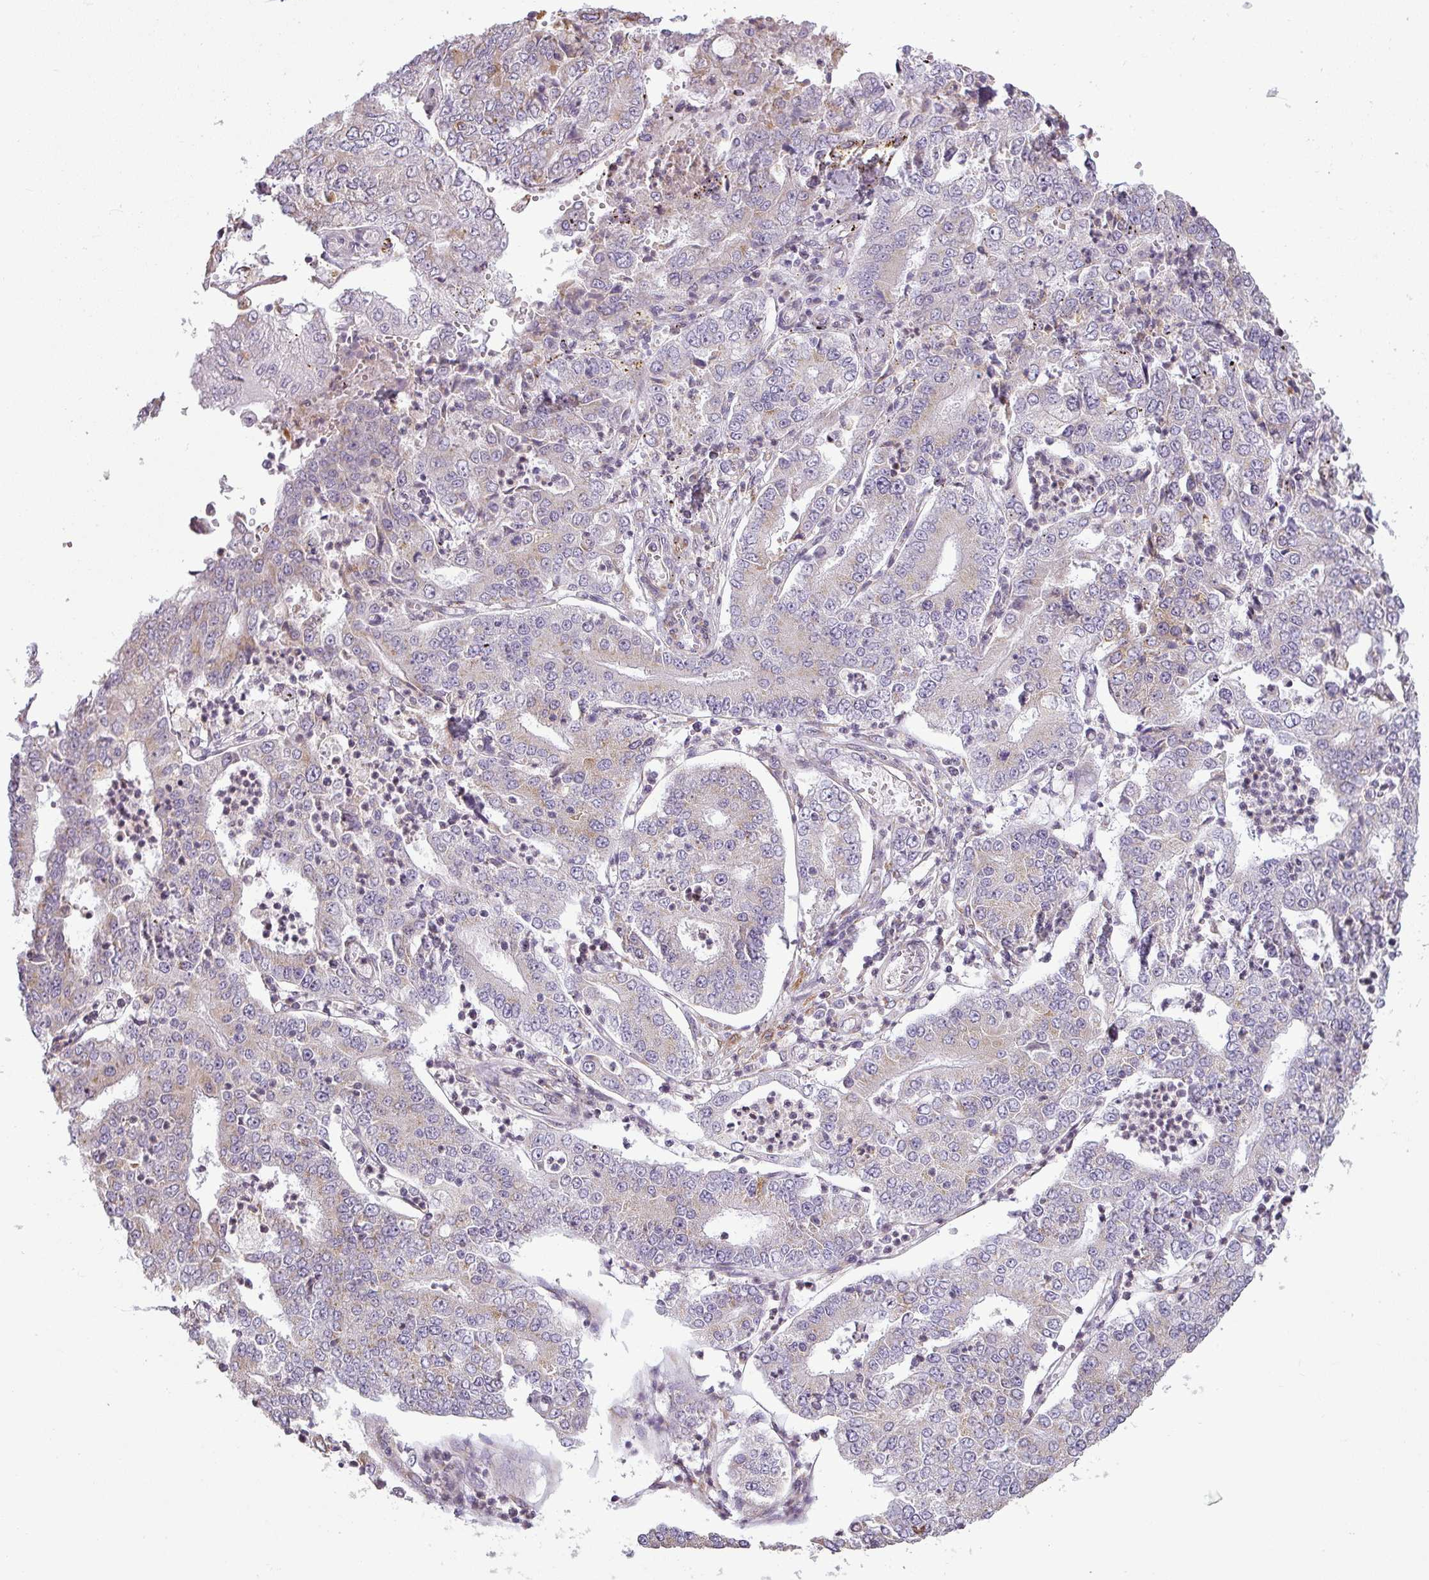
{"staining": {"intensity": "weak", "quantity": "25%-75%", "location": "cytoplasmic/membranous"}, "tissue": "stomach cancer", "cell_type": "Tumor cells", "image_type": "cancer", "snomed": [{"axis": "morphology", "description": "Adenocarcinoma, NOS"}, {"axis": "topography", "description": "Stomach"}], "caption": "Human stomach cancer stained for a protein (brown) exhibits weak cytoplasmic/membranous positive expression in about 25%-75% of tumor cells.", "gene": "CCDC144A", "patient": {"sex": "male", "age": 76}}